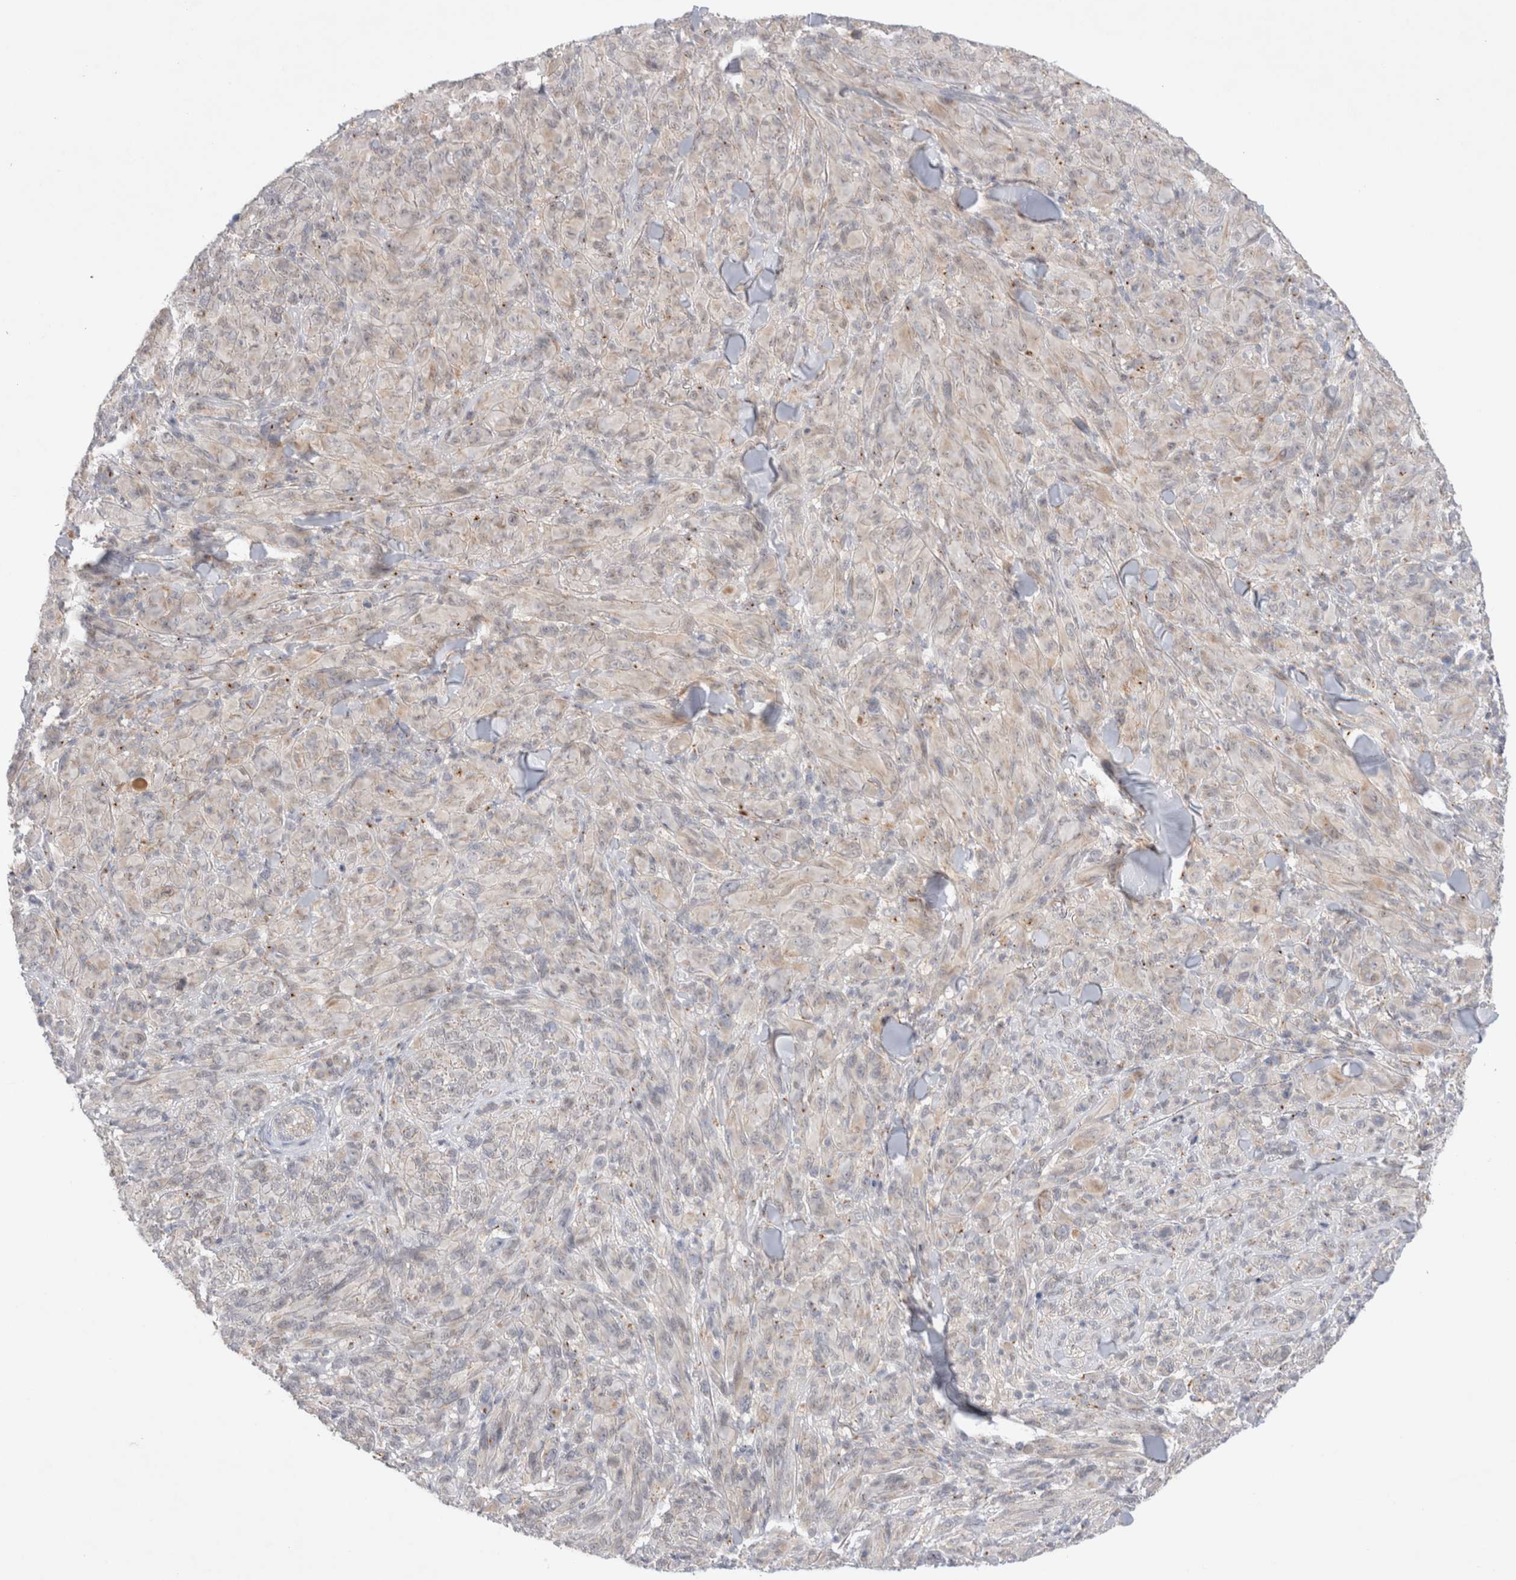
{"staining": {"intensity": "negative", "quantity": "none", "location": "none"}, "tissue": "melanoma", "cell_type": "Tumor cells", "image_type": "cancer", "snomed": [{"axis": "morphology", "description": "Malignant melanoma, NOS"}, {"axis": "topography", "description": "Skin of head"}], "caption": "Melanoma was stained to show a protein in brown. There is no significant staining in tumor cells.", "gene": "BICD2", "patient": {"sex": "male", "age": 96}}